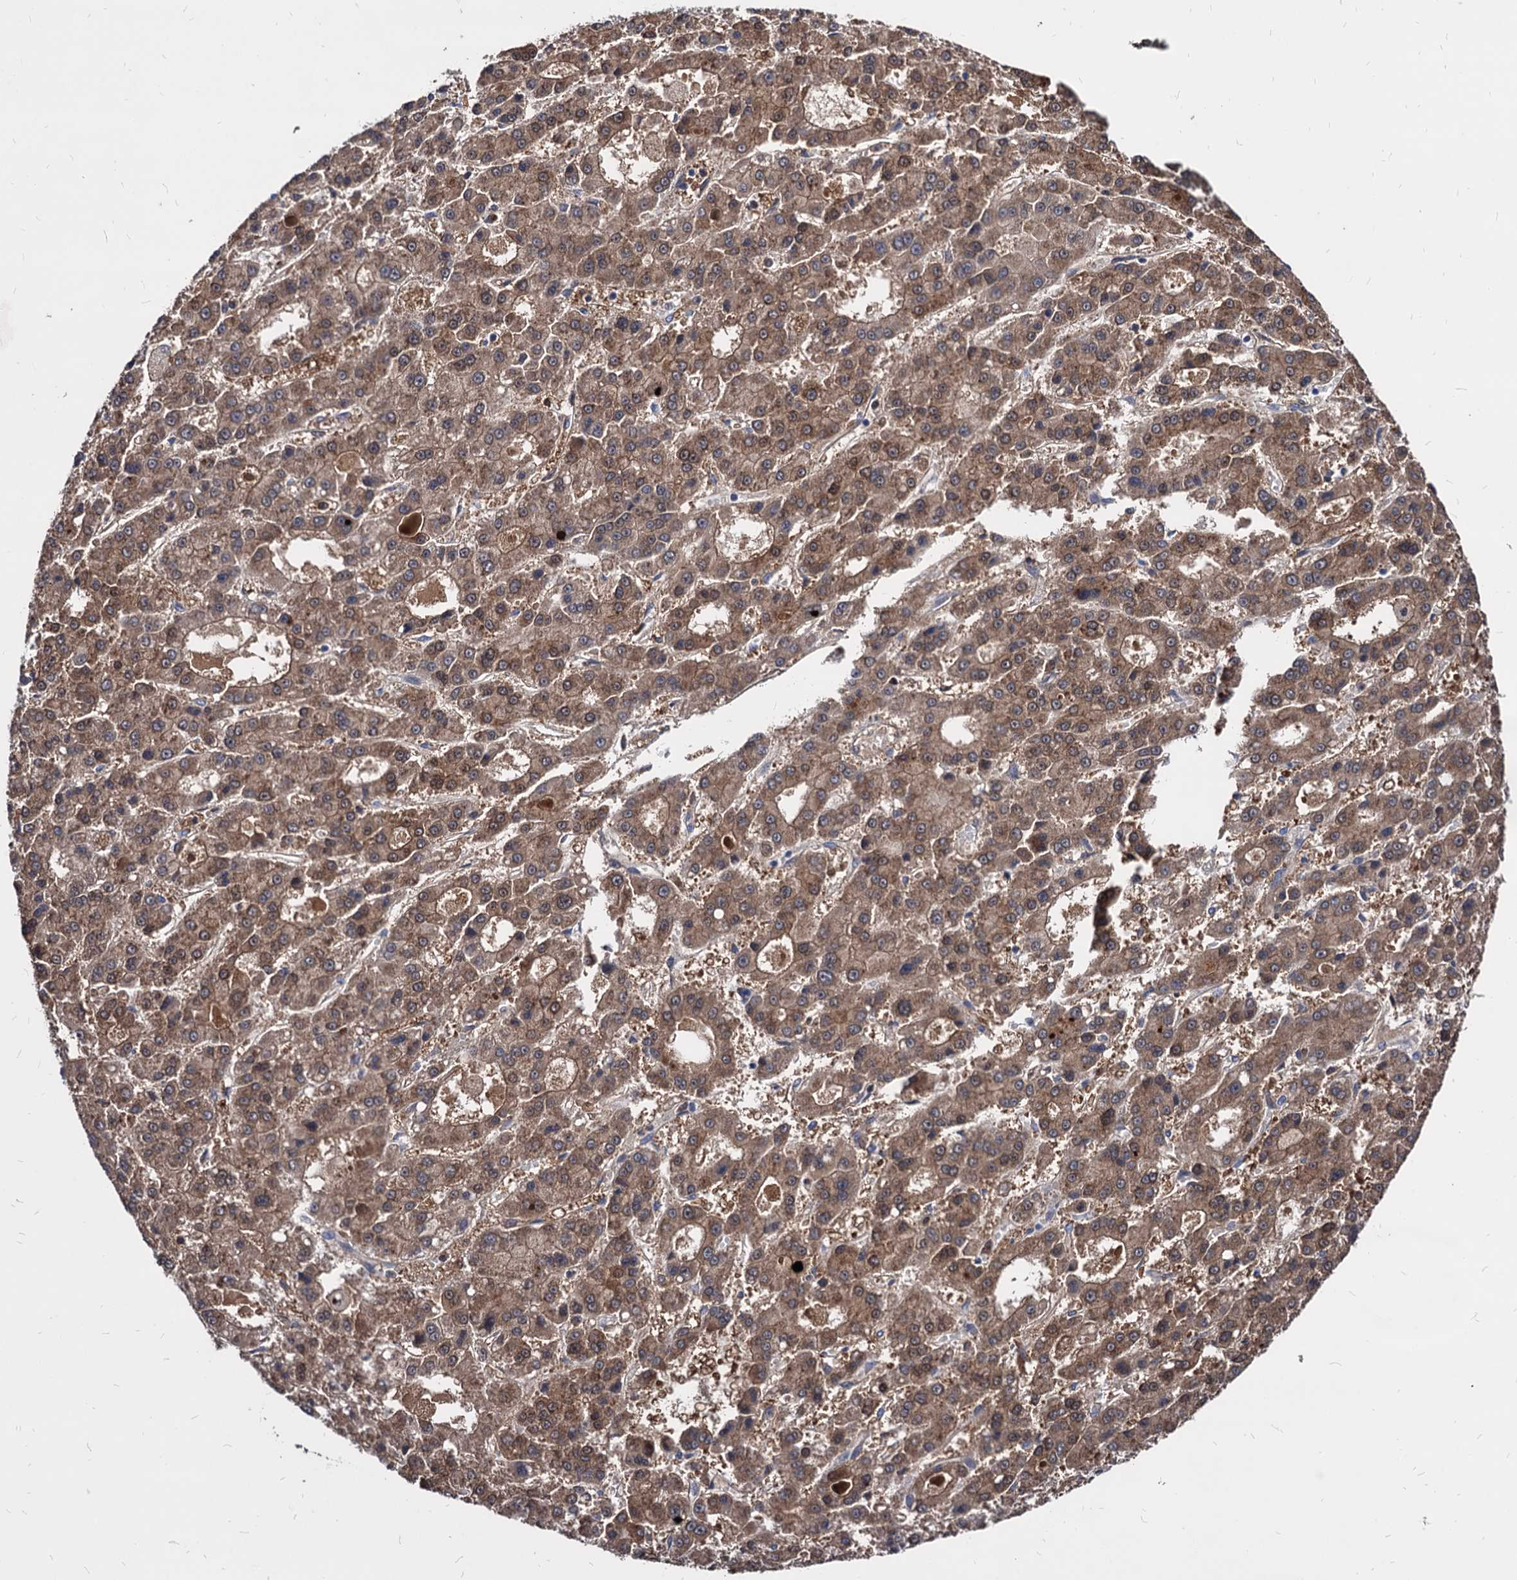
{"staining": {"intensity": "moderate", "quantity": ">75%", "location": "cytoplasmic/membranous"}, "tissue": "liver cancer", "cell_type": "Tumor cells", "image_type": "cancer", "snomed": [{"axis": "morphology", "description": "Carcinoma, Hepatocellular, NOS"}, {"axis": "topography", "description": "Liver"}], "caption": "Liver cancer stained for a protein shows moderate cytoplasmic/membranous positivity in tumor cells.", "gene": "CPPED1", "patient": {"sex": "male", "age": 70}}